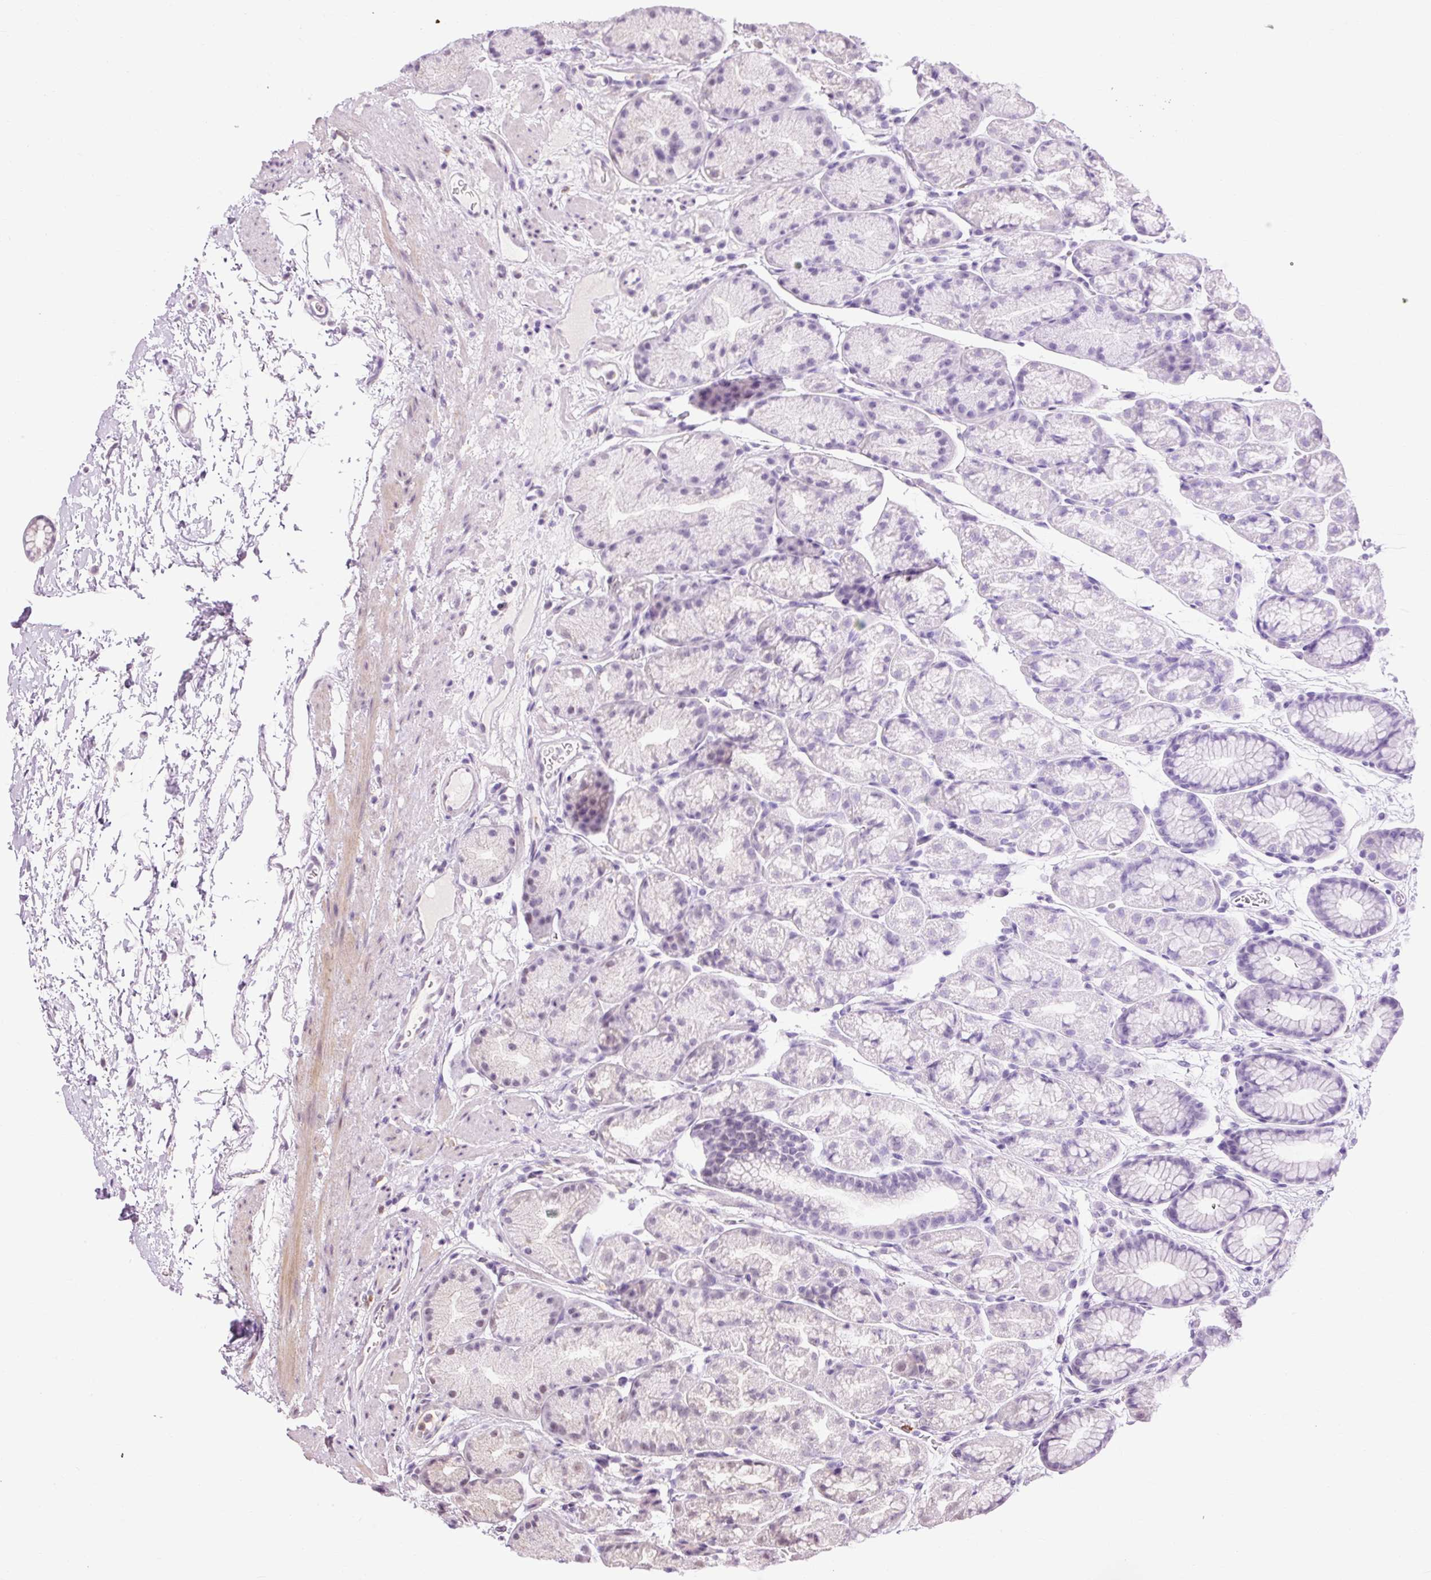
{"staining": {"intensity": "weak", "quantity": "<25%", "location": "nuclear"}, "tissue": "stomach", "cell_type": "Glandular cells", "image_type": "normal", "snomed": [{"axis": "morphology", "description": "Normal tissue, NOS"}, {"axis": "topography", "description": "Stomach, lower"}], "caption": "This is a micrograph of immunohistochemistry staining of normal stomach, which shows no positivity in glandular cells.", "gene": "LY86", "patient": {"sex": "male", "age": 67}}